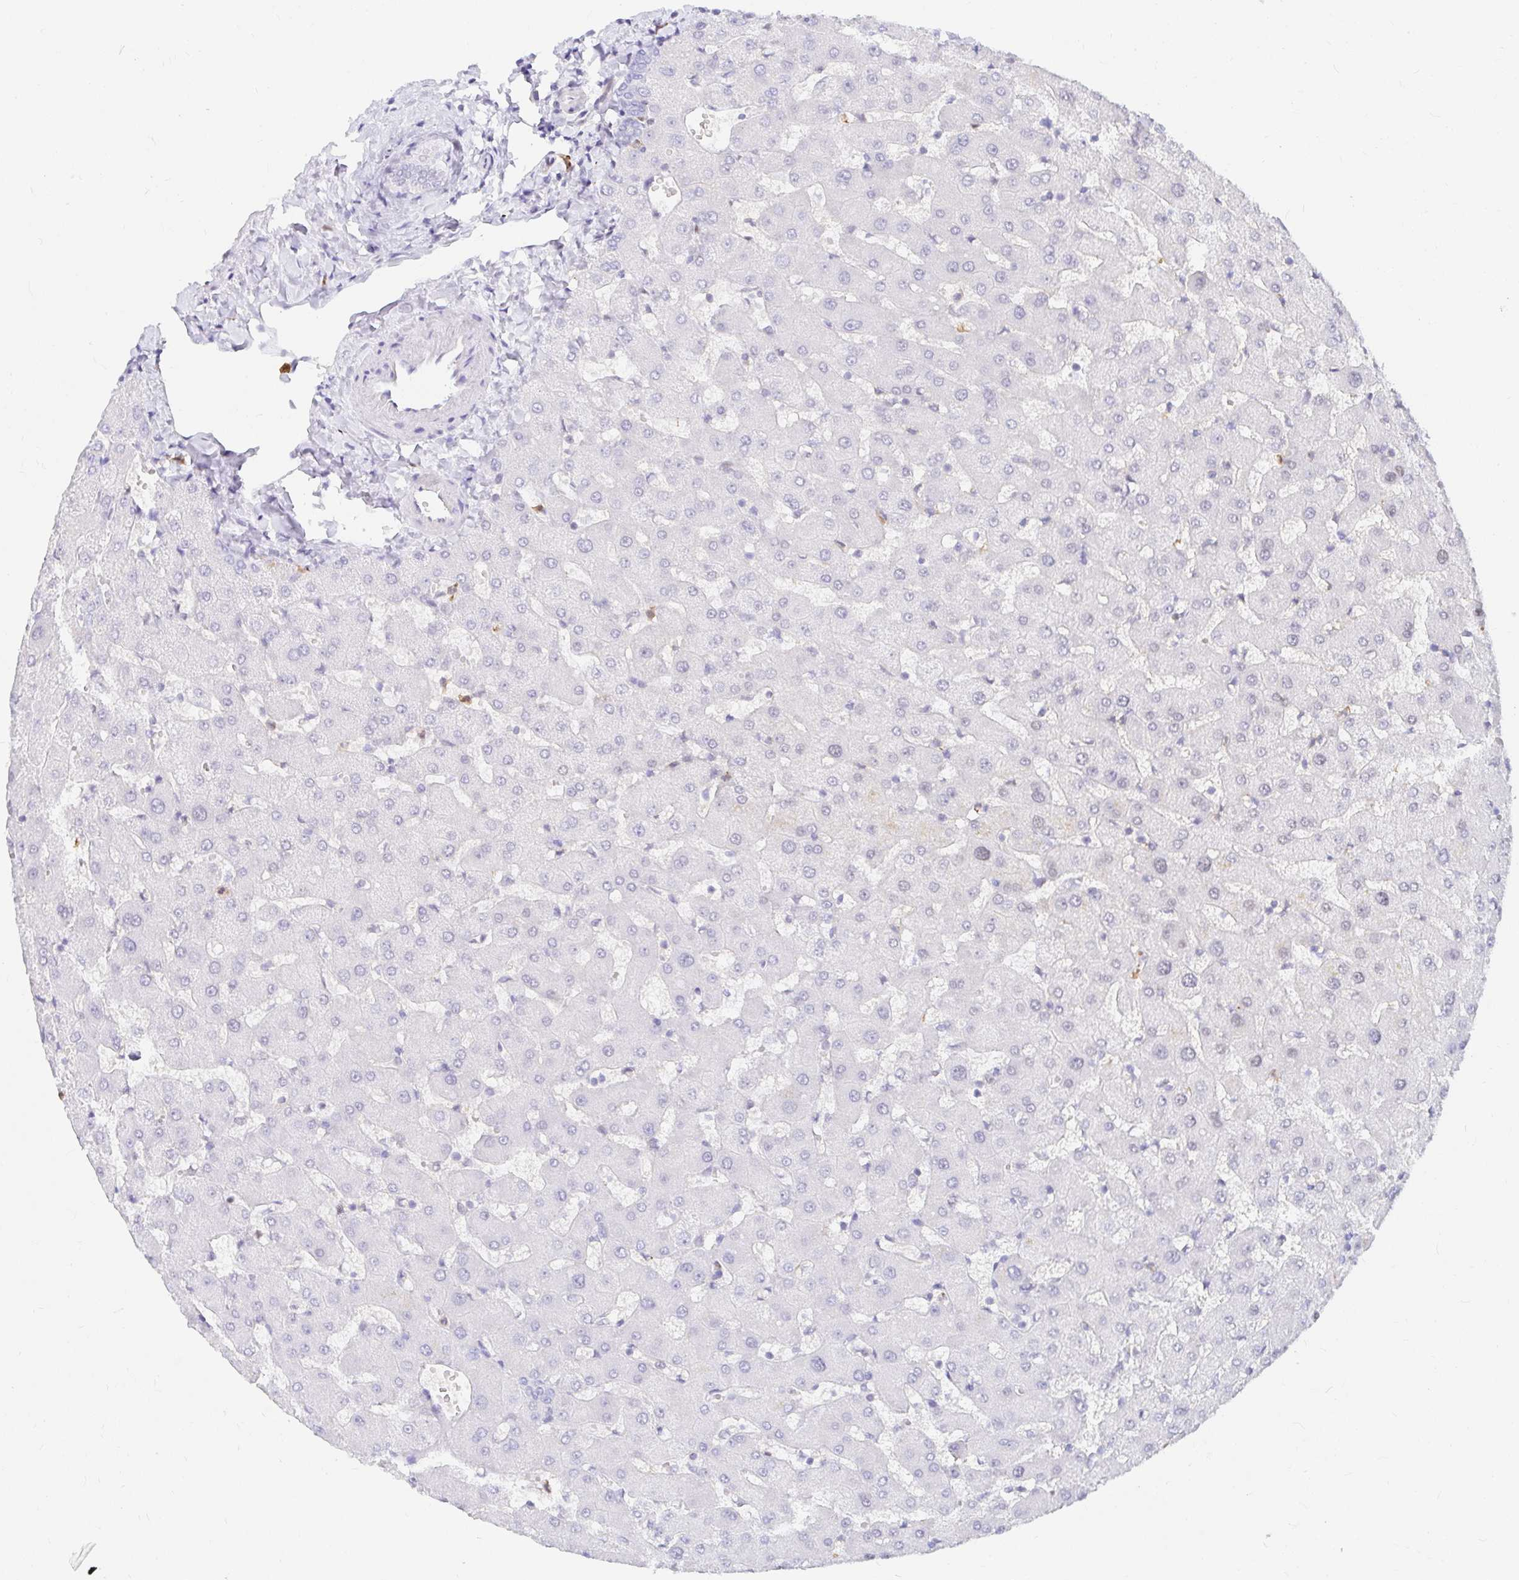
{"staining": {"intensity": "negative", "quantity": "none", "location": "none"}, "tissue": "liver", "cell_type": "Cholangiocytes", "image_type": "normal", "snomed": [{"axis": "morphology", "description": "Normal tissue, NOS"}, {"axis": "topography", "description": "Liver"}], "caption": "Normal liver was stained to show a protein in brown. There is no significant positivity in cholangiocytes.", "gene": "HINFP", "patient": {"sex": "female", "age": 63}}